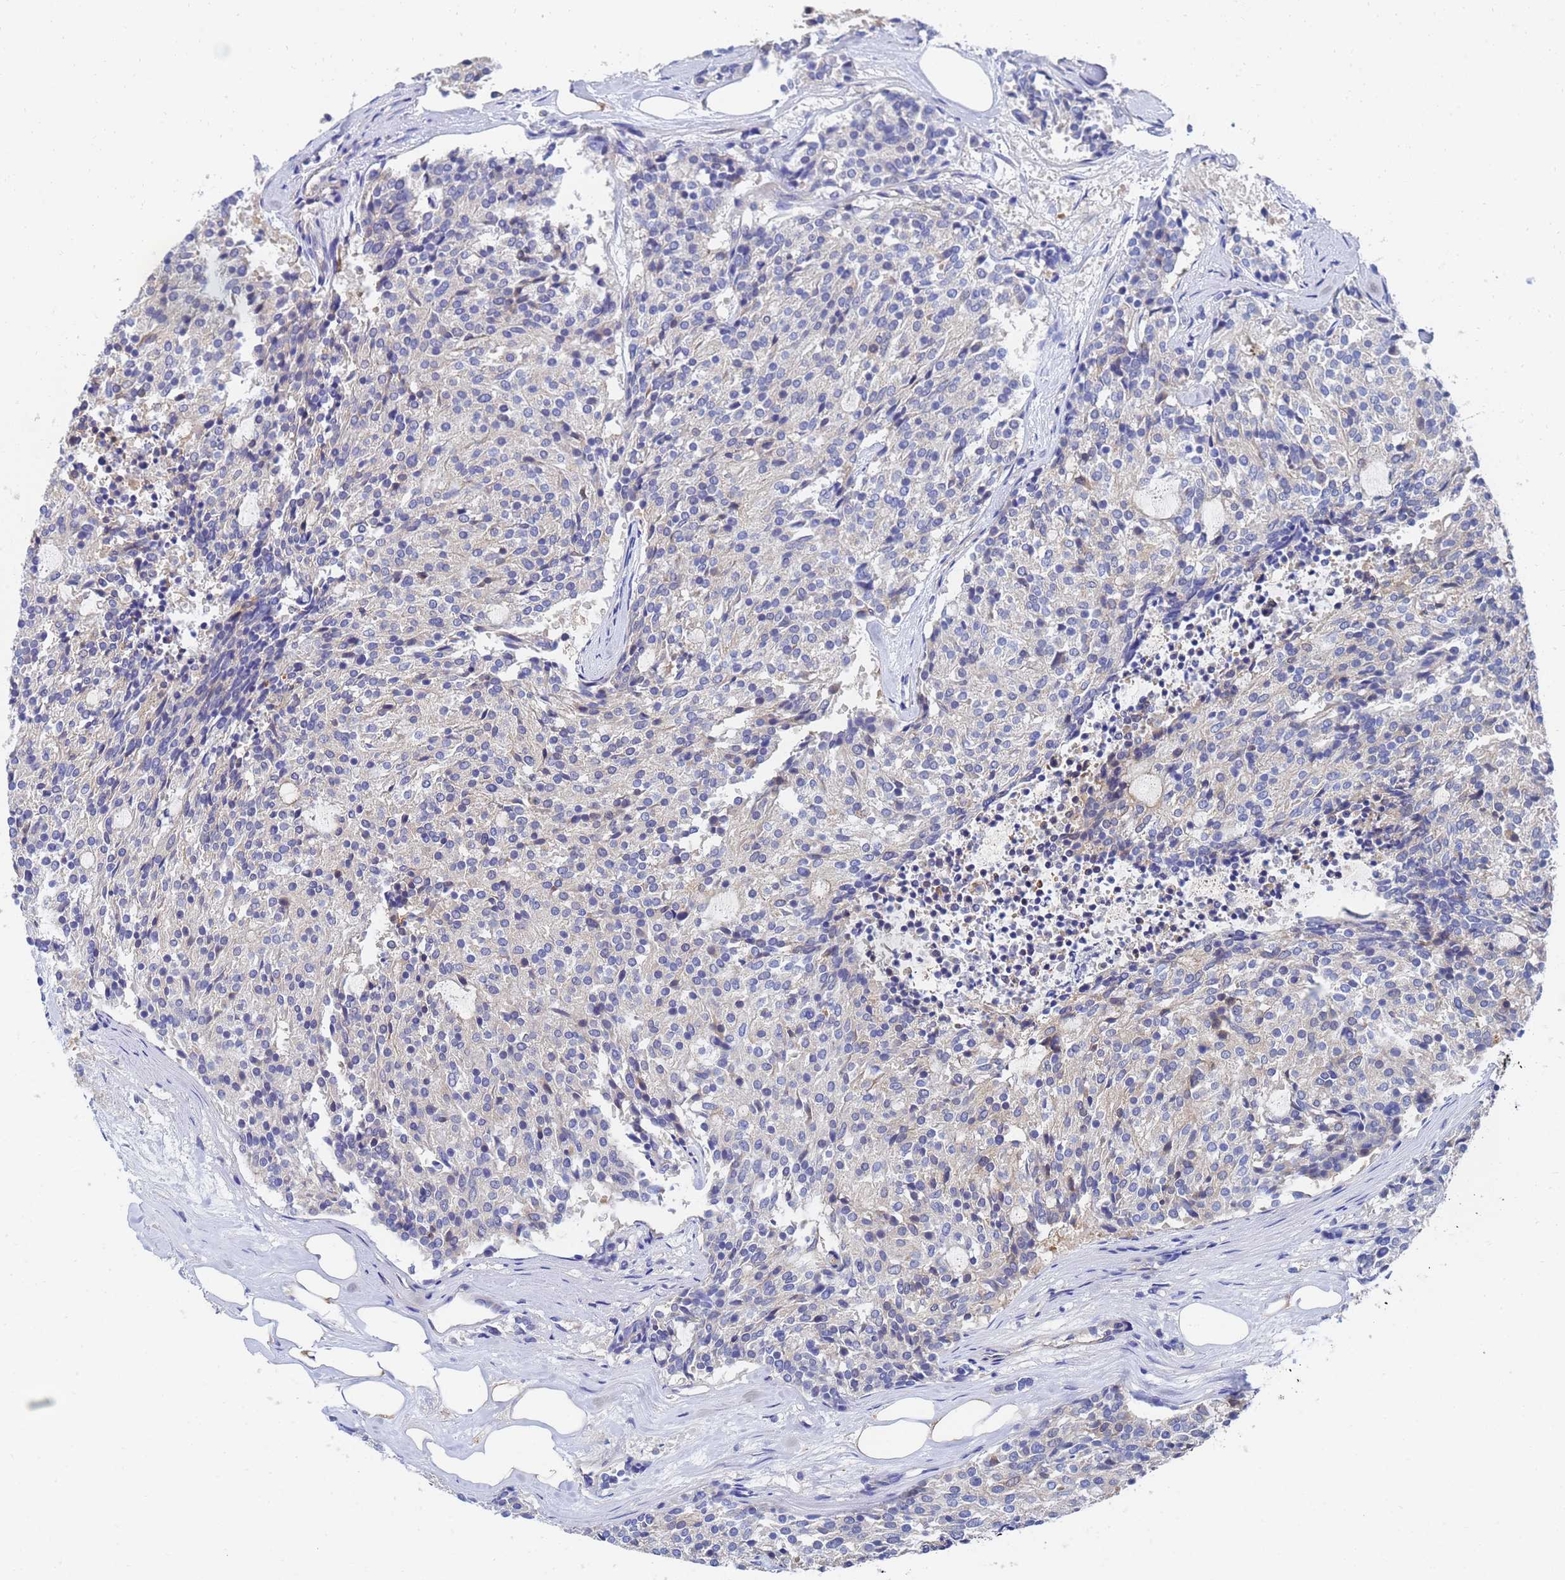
{"staining": {"intensity": "negative", "quantity": "none", "location": "none"}, "tissue": "carcinoid", "cell_type": "Tumor cells", "image_type": "cancer", "snomed": [{"axis": "morphology", "description": "Carcinoid, malignant, NOS"}, {"axis": "topography", "description": "Pancreas"}], "caption": "Carcinoid was stained to show a protein in brown. There is no significant positivity in tumor cells. (Brightfield microscopy of DAB immunohistochemistry at high magnification).", "gene": "GCHFR", "patient": {"sex": "female", "age": 54}}